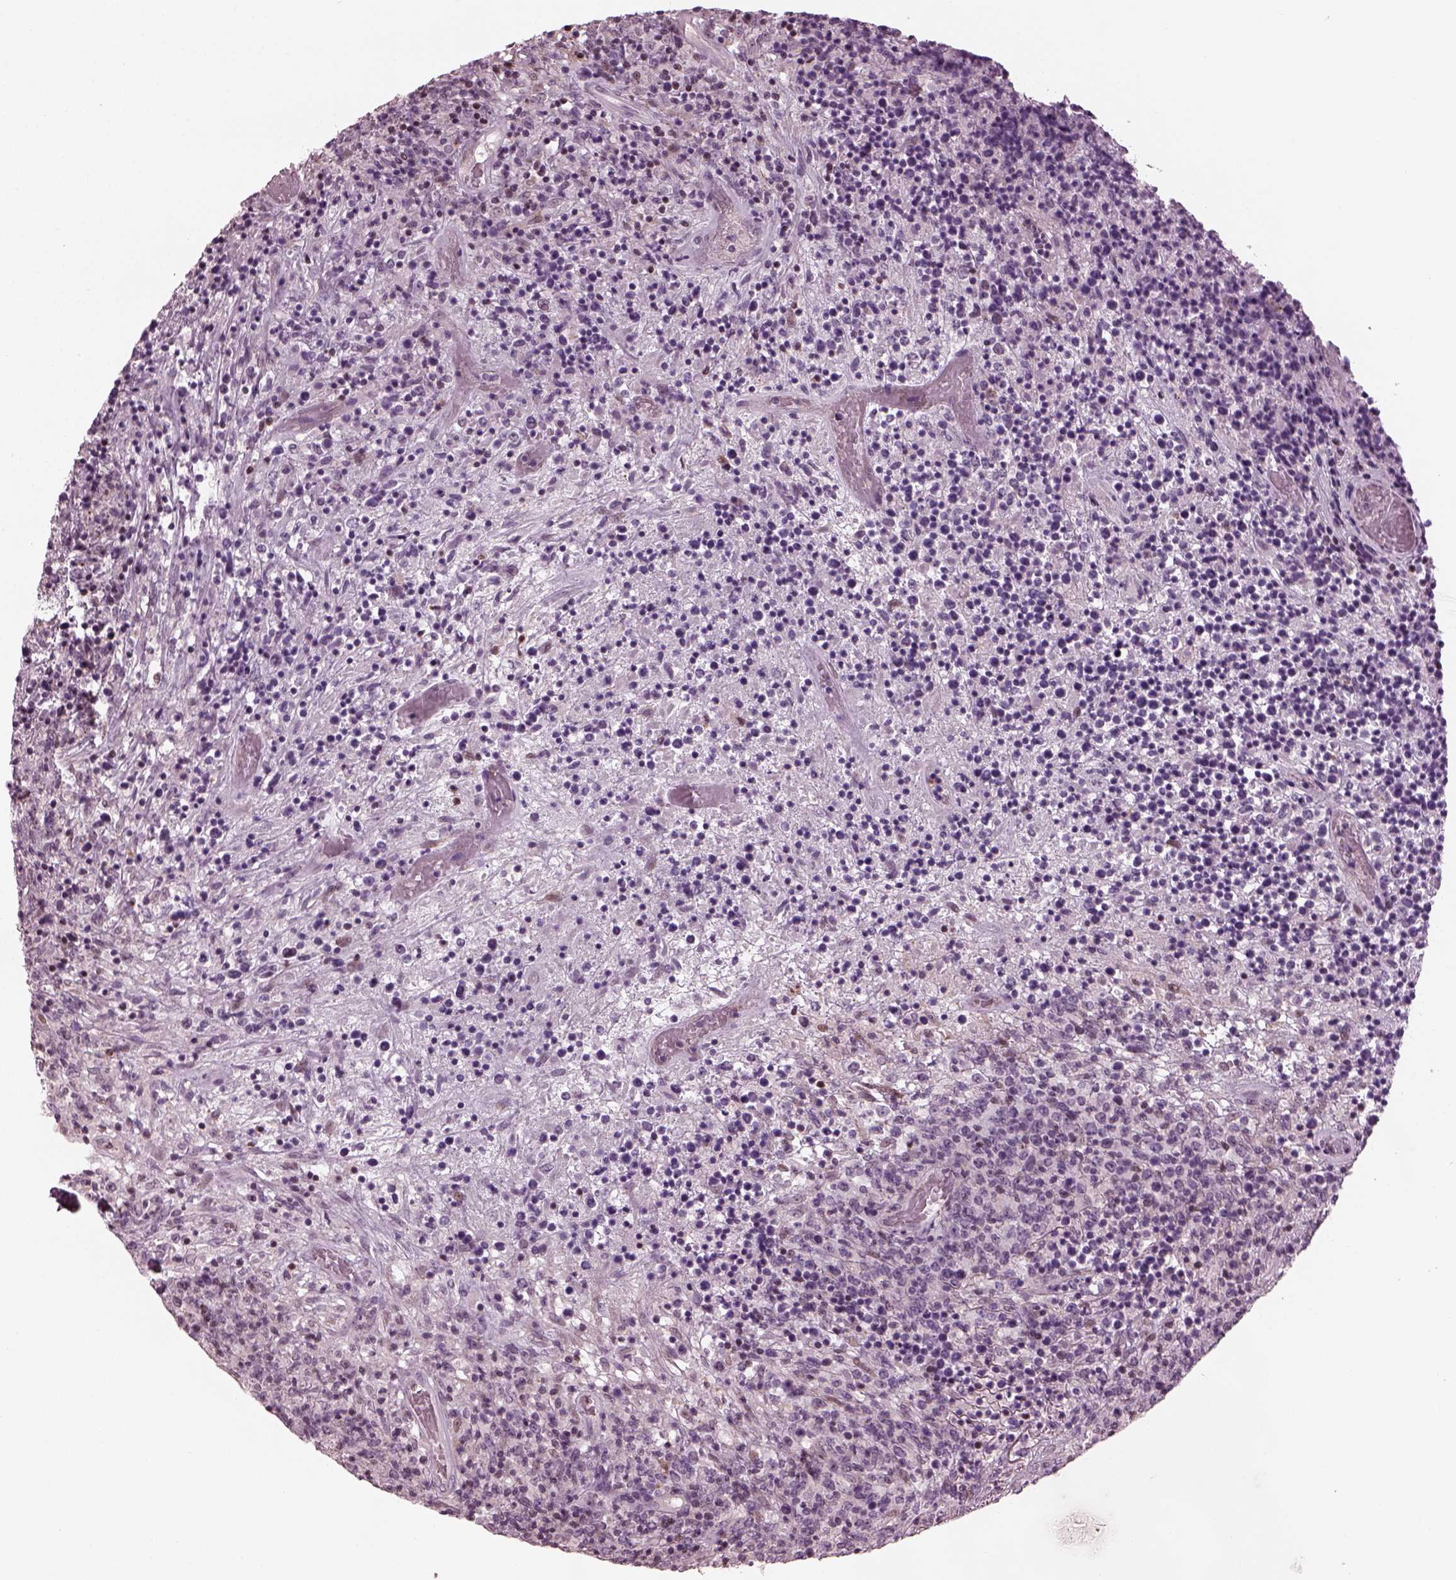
{"staining": {"intensity": "negative", "quantity": "none", "location": "none"}, "tissue": "lymphoma", "cell_type": "Tumor cells", "image_type": "cancer", "snomed": [{"axis": "morphology", "description": "Malignant lymphoma, non-Hodgkin's type, High grade"}, {"axis": "topography", "description": "Lung"}], "caption": "DAB (3,3'-diaminobenzidine) immunohistochemical staining of human lymphoma demonstrates no significant expression in tumor cells. The staining was performed using DAB (3,3'-diaminobenzidine) to visualize the protein expression in brown, while the nuclei were stained in blue with hematoxylin (Magnification: 20x).", "gene": "BFSP1", "patient": {"sex": "male", "age": 79}}